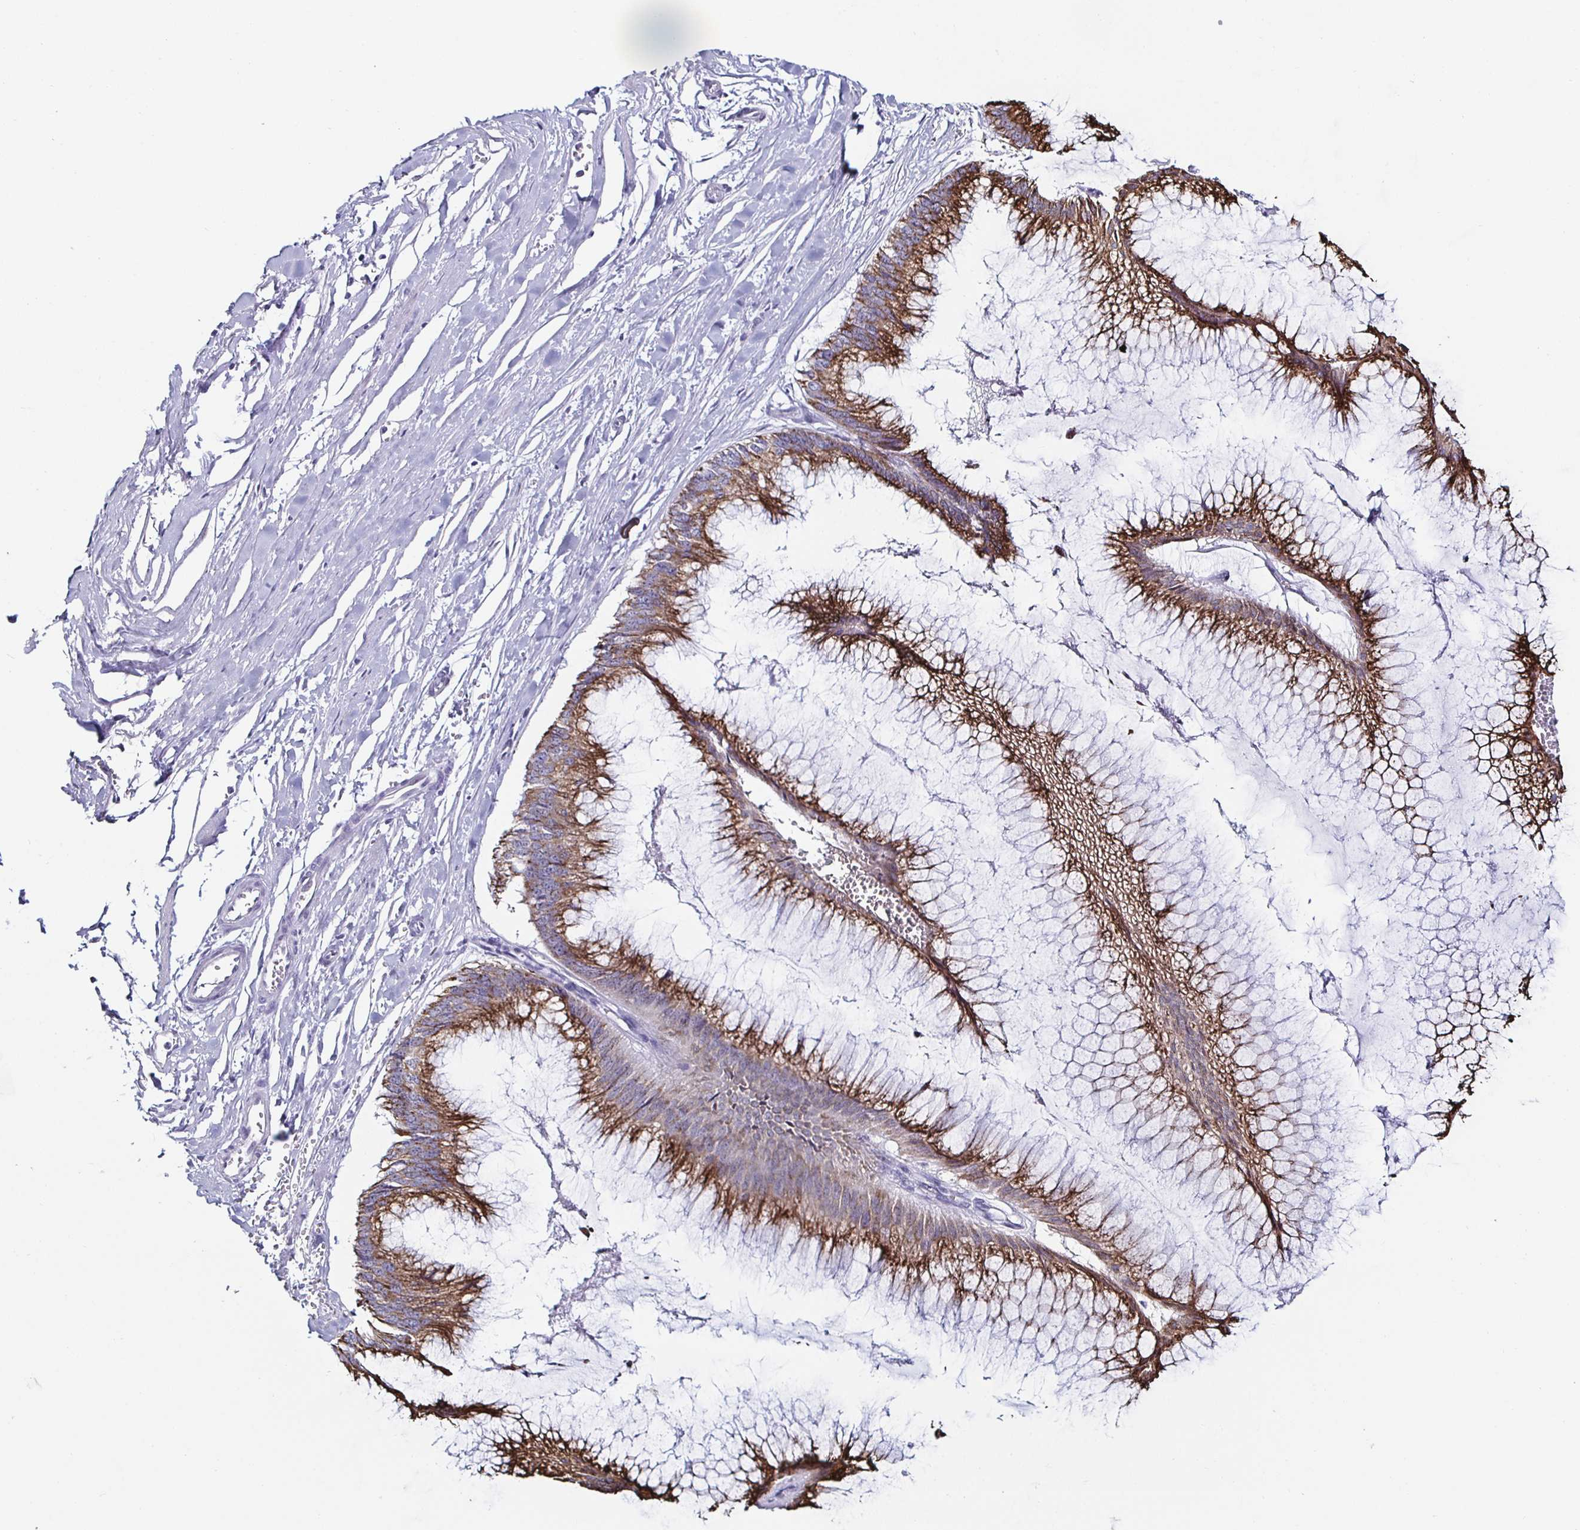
{"staining": {"intensity": "strong", "quantity": ">75%", "location": "cytoplasmic/membranous"}, "tissue": "ovarian cancer", "cell_type": "Tumor cells", "image_type": "cancer", "snomed": [{"axis": "morphology", "description": "Cystadenocarcinoma, mucinous, NOS"}, {"axis": "topography", "description": "Ovary"}], "caption": "Immunohistochemical staining of mucinous cystadenocarcinoma (ovarian) shows strong cytoplasmic/membranous protein positivity in approximately >75% of tumor cells. (IHC, brightfield microscopy, high magnification).", "gene": "KRT4", "patient": {"sex": "female", "age": 44}}